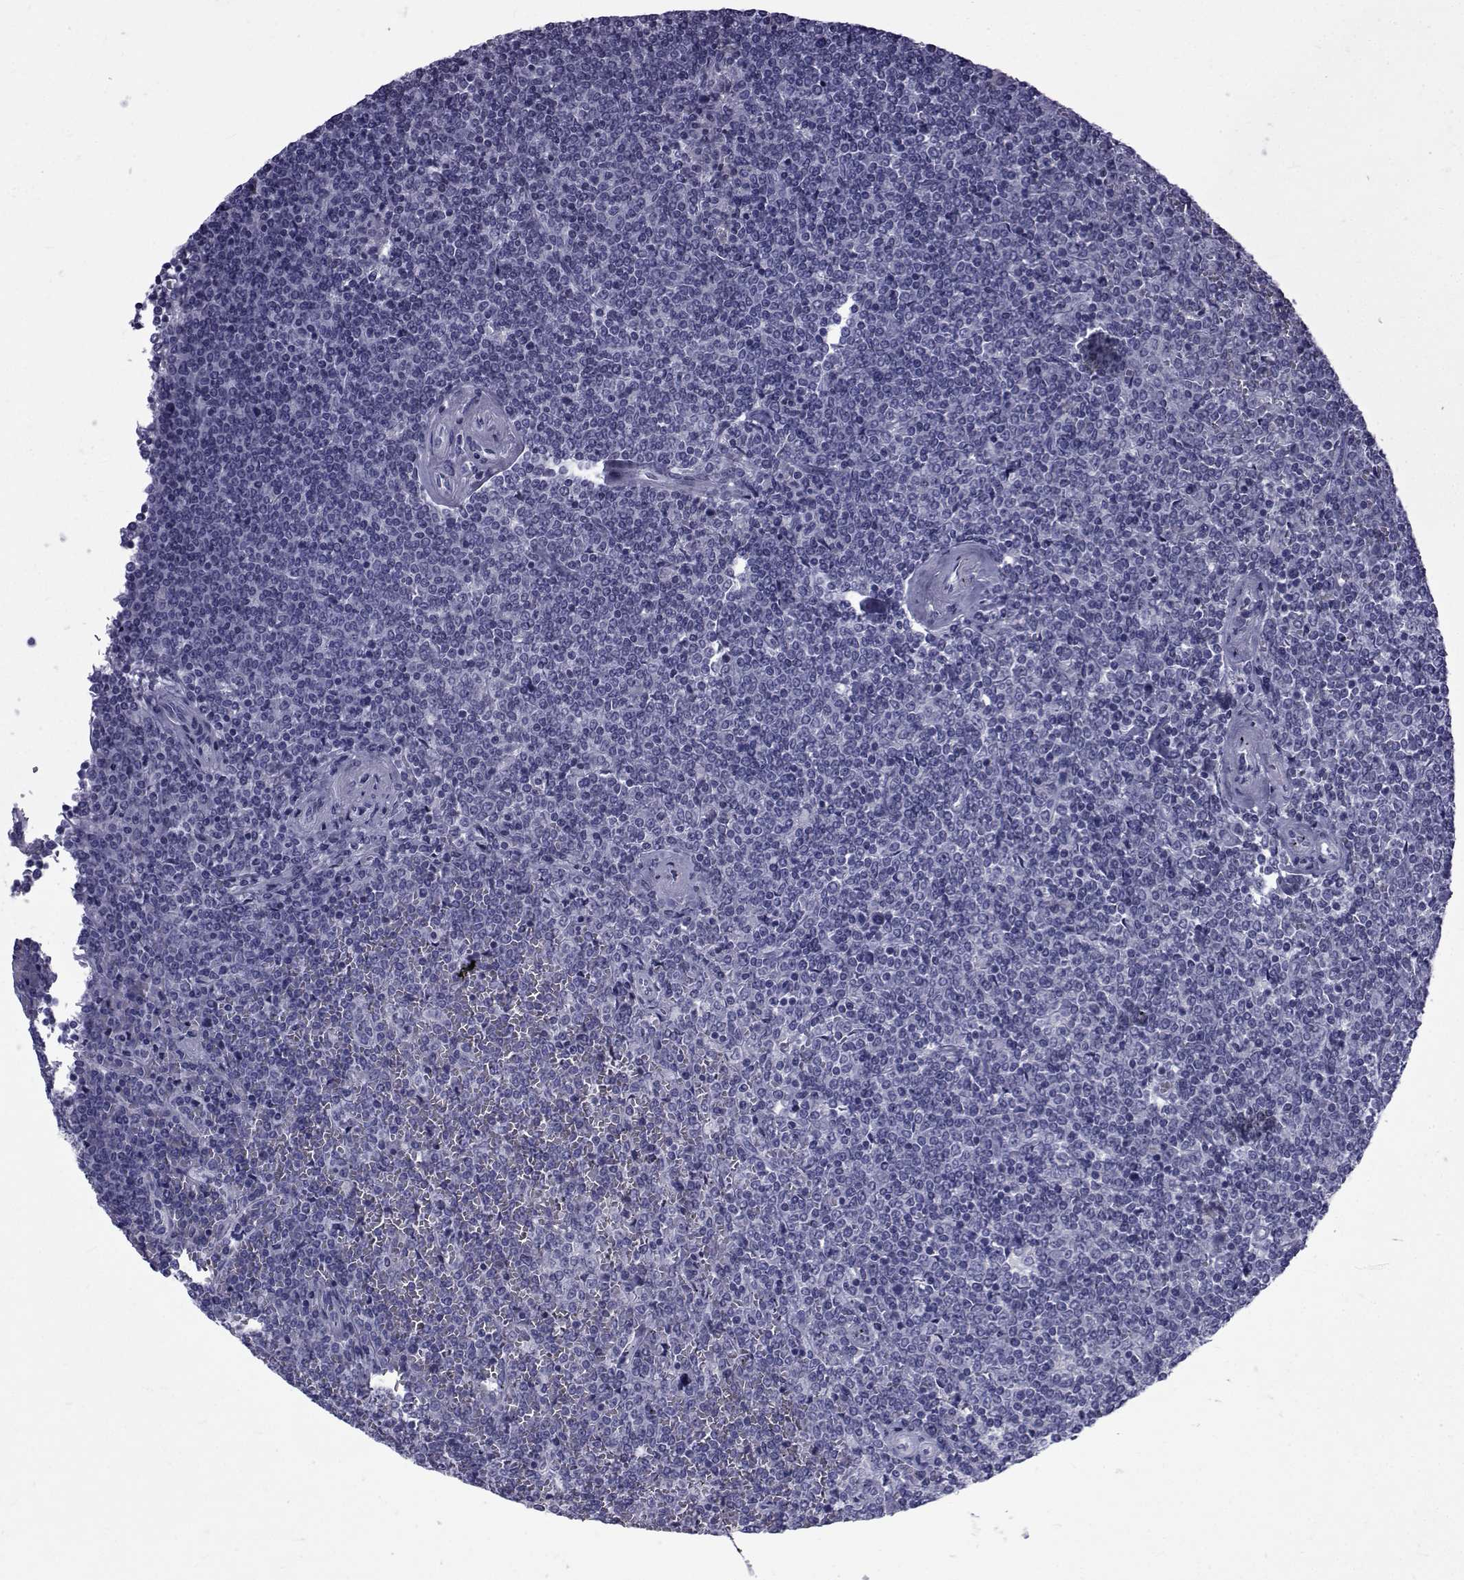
{"staining": {"intensity": "negative", "quantity": "none", "location": "none"}, "tissue": "lymphoma", "cell_type": "Tumor cells", "image_type": "cancer", "snomed": [{"axis": "morphology", "description": "Malignant lymphoma, non-Hodgkin's type, Low grade"}, {"axis": "topography", "description": "Spleen"}], "caption": "Immunohistochemistry micrograph of lymphoma stained for a protein (brown), which displays no positivity in tumor cells.", "gene": "PDE6H", "patient": {"sex": "female", "age": 19}}